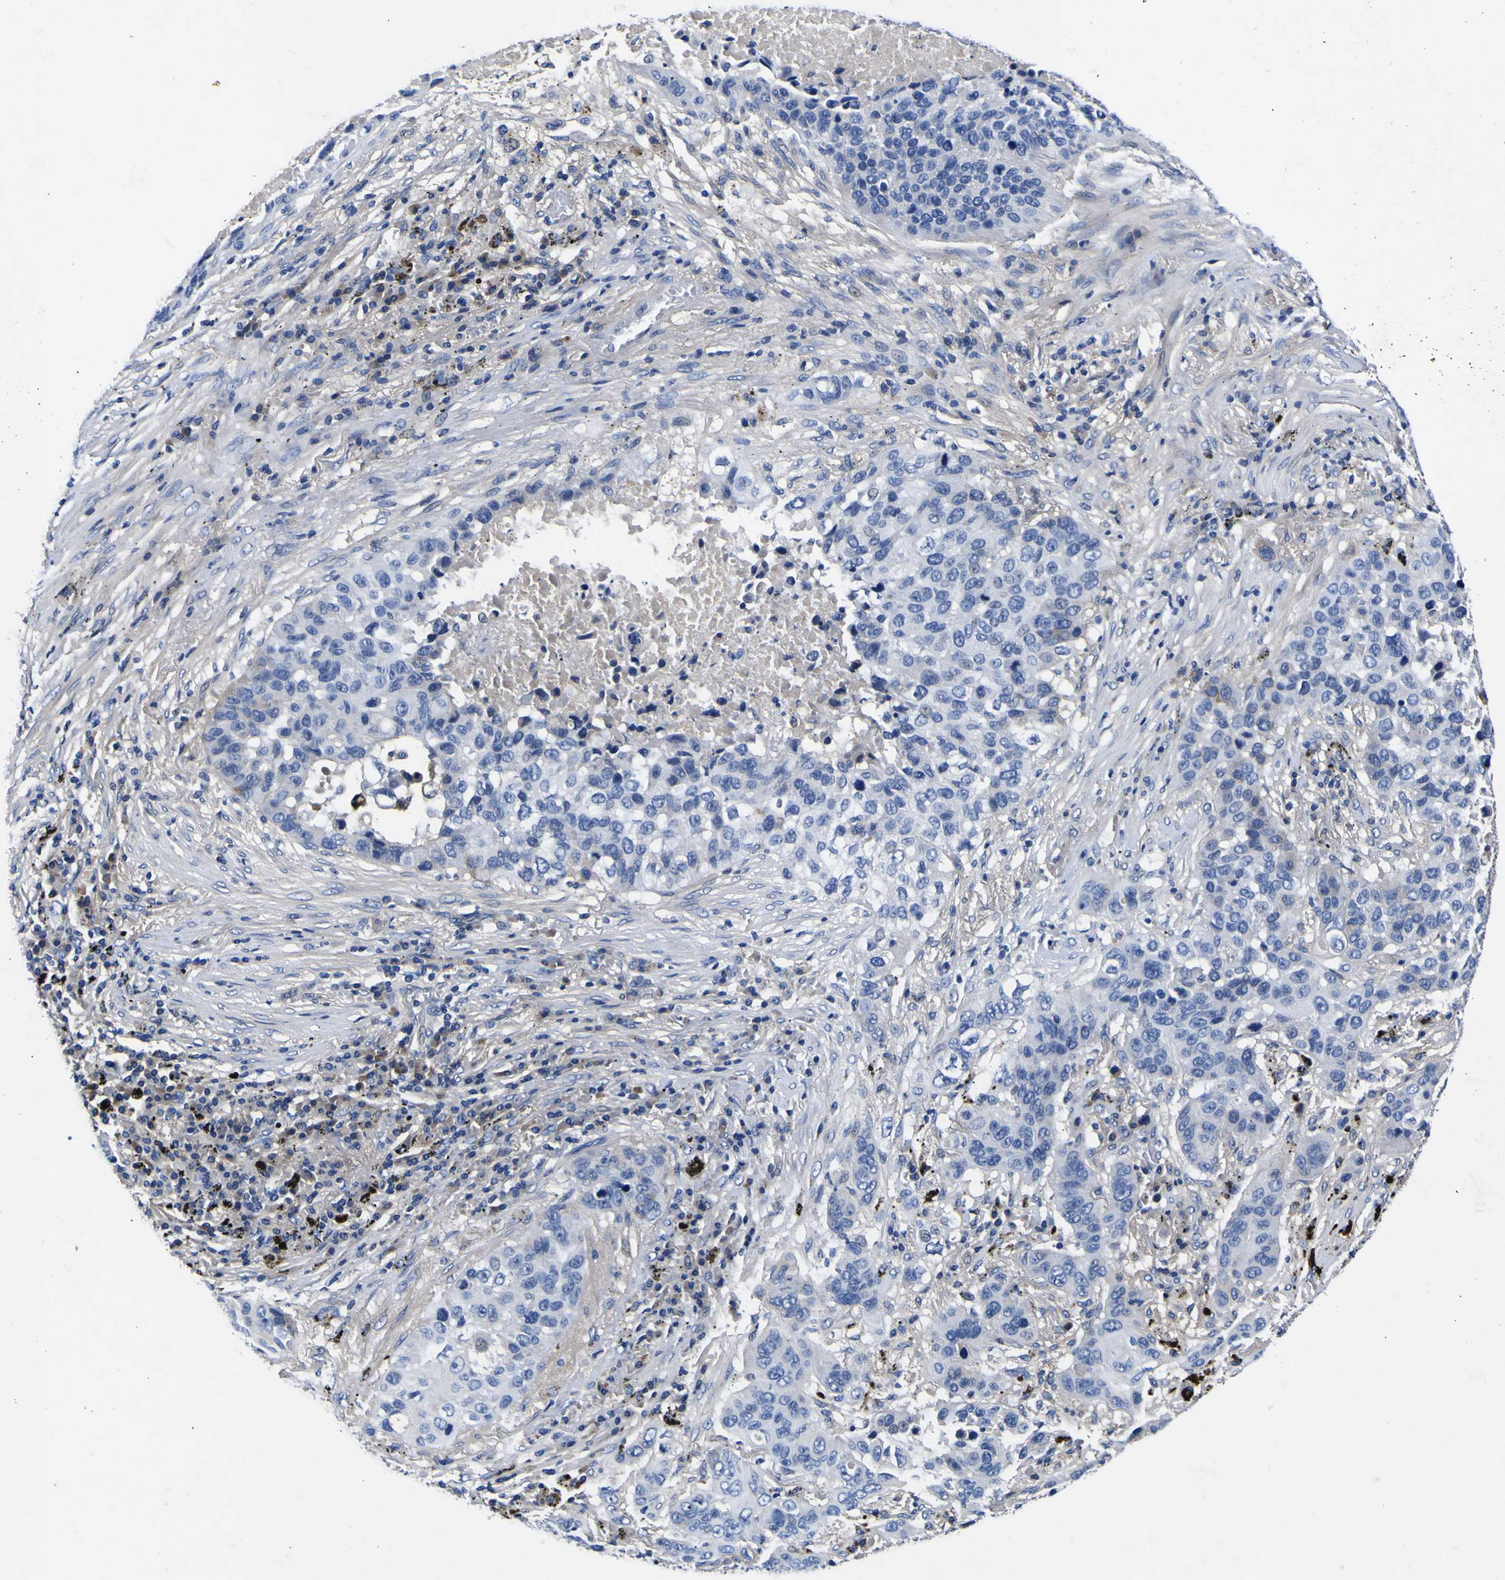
{"staining": {"intensity": "negative", "quantity": "none", "location": "none"}, "tissue": "lung cancer", "cell_type": "Tumor cells", "image_type": "cancer", "snomed": [{"axis": "morphology", "description": "Squamous cell carcinoma, NOS"}, {"axis": "topography", "description": "Lung"}], "caption": "Immunohistochemical staining of lung cancer (squamous cell carcinoma) reveals no significant positivity in tumor cells.", "gene": "VASN", "patient": {"sex": "male", "age": 57}}